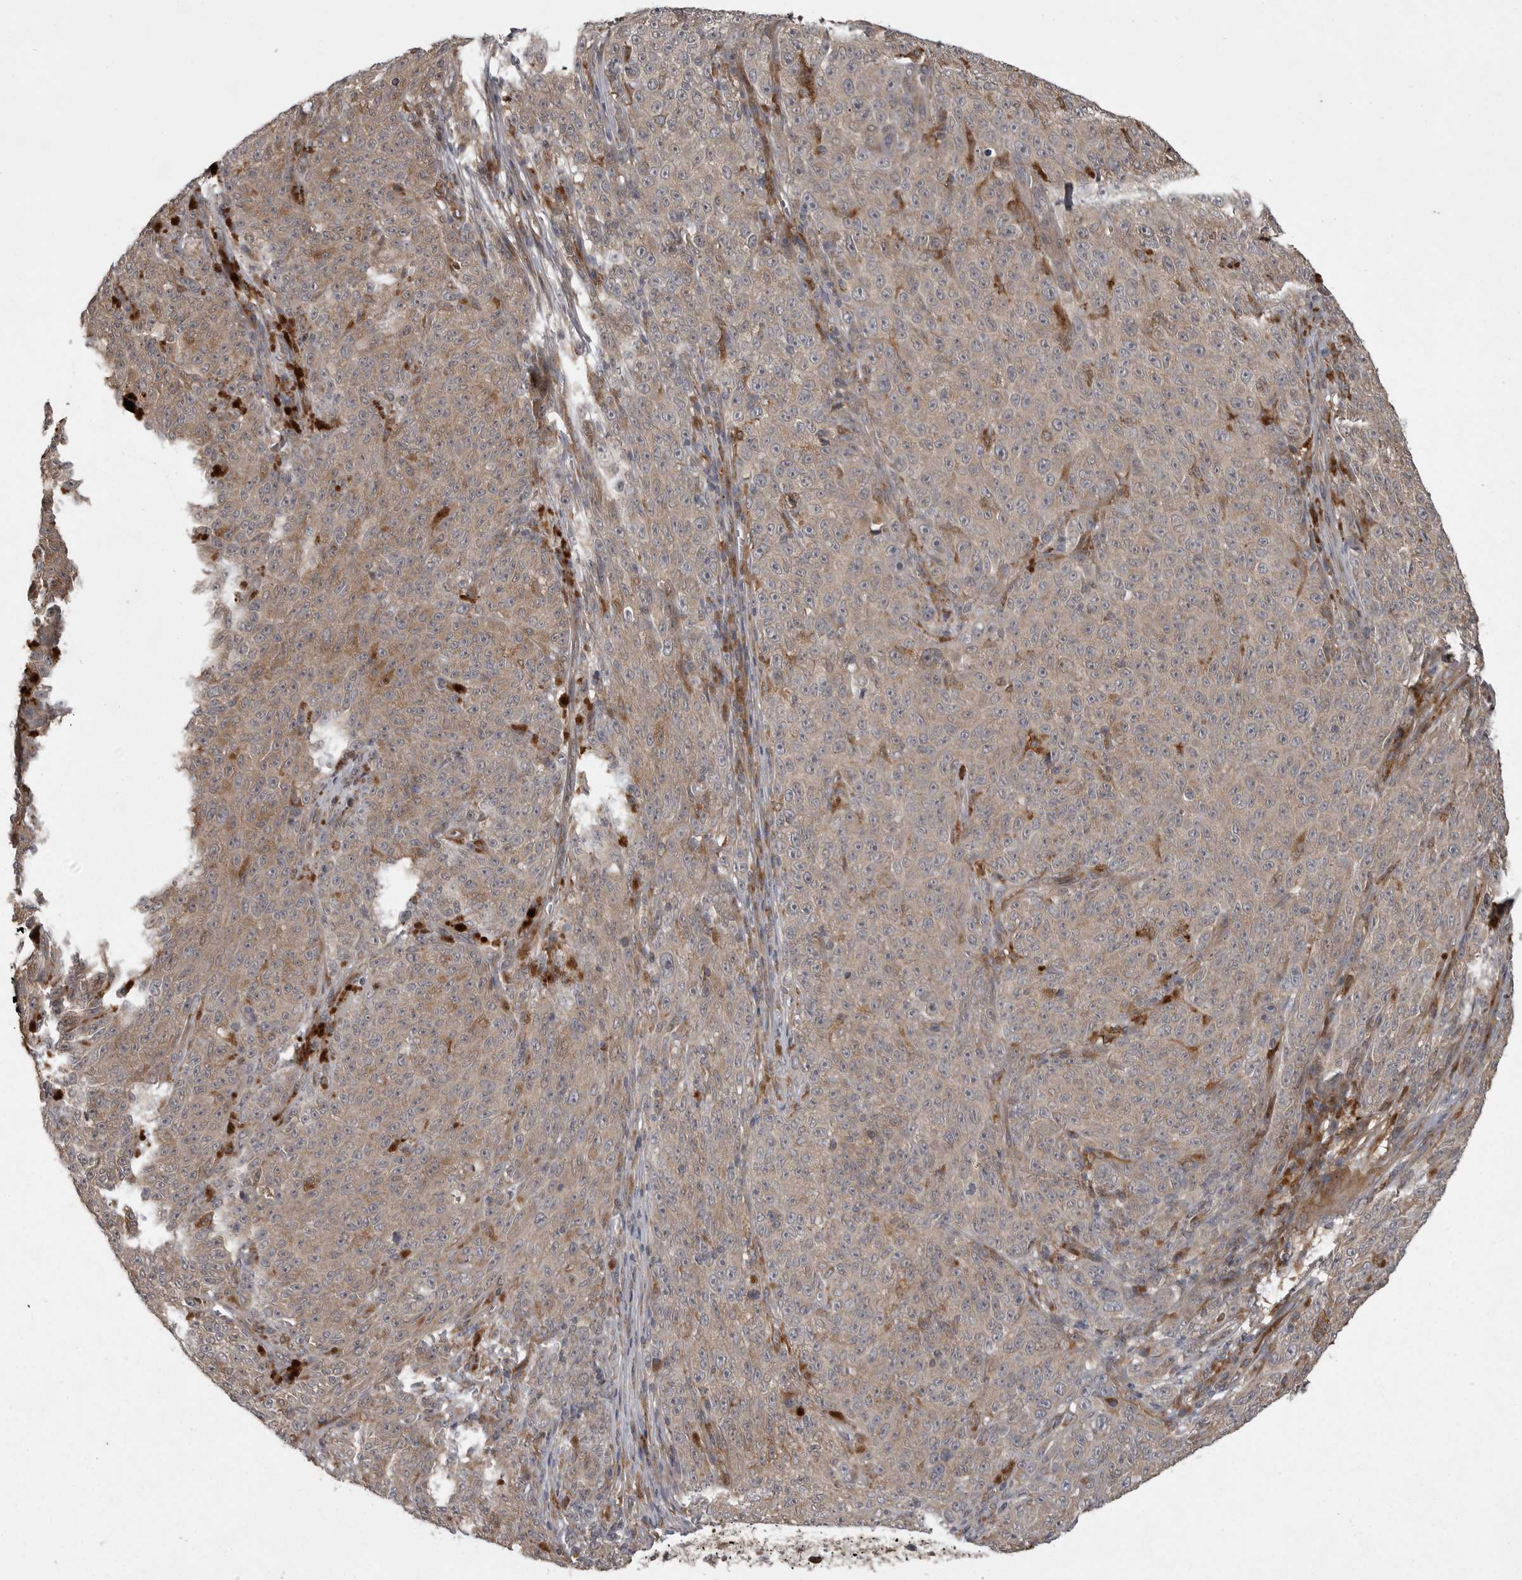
{"staining": {"intensity": "moderate", "quantity": "25%-75%", "location": "cytoplasmic/membranous"}, "tissue": "melanoma", "cell_type": "Tumor cells", "image_type": "cancer", "snomed": [{"axis": "morphology", "description": "Malignant melanoma, NOS"}, {"axis": "topography", "description": "Skin"}], "caption": "Moderate cytoplasmic/membranous positivity for a protein is present in approximately 25%-75% of tumor cells of melanoma using immunohistochemistry.", "gene": "GPR31", "patient": {"sex": "female", "age": 82}}